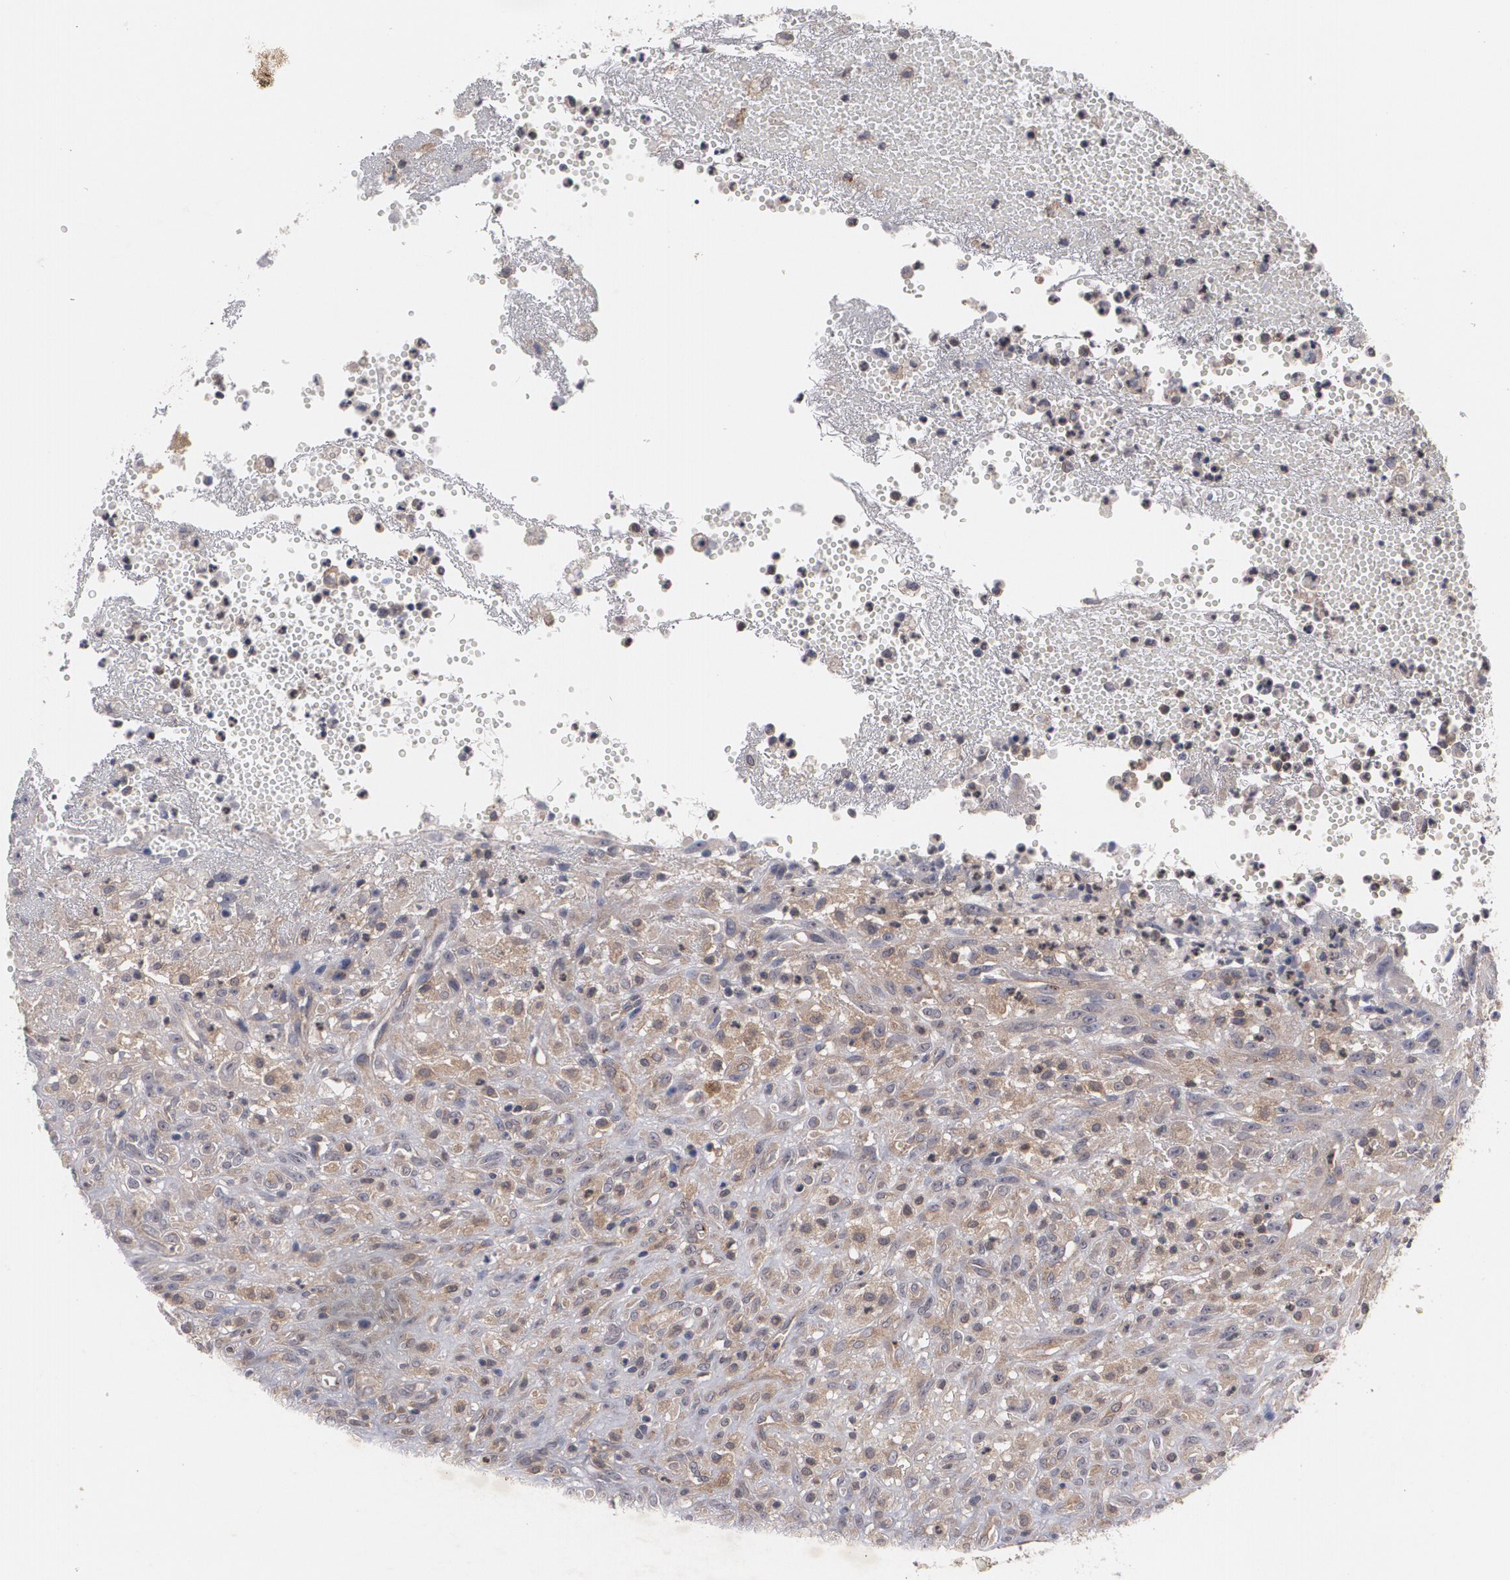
{"staining": {"intensity": "weak", "quantity": "25%-75%", "location": "cytoplasmic/membranous"}, "tissue": "glioma", "cell_type": "Tumor cells", "image_type": "cancer", "snomed": [{"axis": "morphology", "description": "Glioma, malignant, High grade"}, {"axis": "topography", "description": "Brain"}], "caption": "Immunohistochemical staining of glioma reveals weak cytoplasmic/membranous protein positivity in about 25%-75% of tumor cells.", "gene": "HTT", "patient": {"sex": "male", "age": 66}}